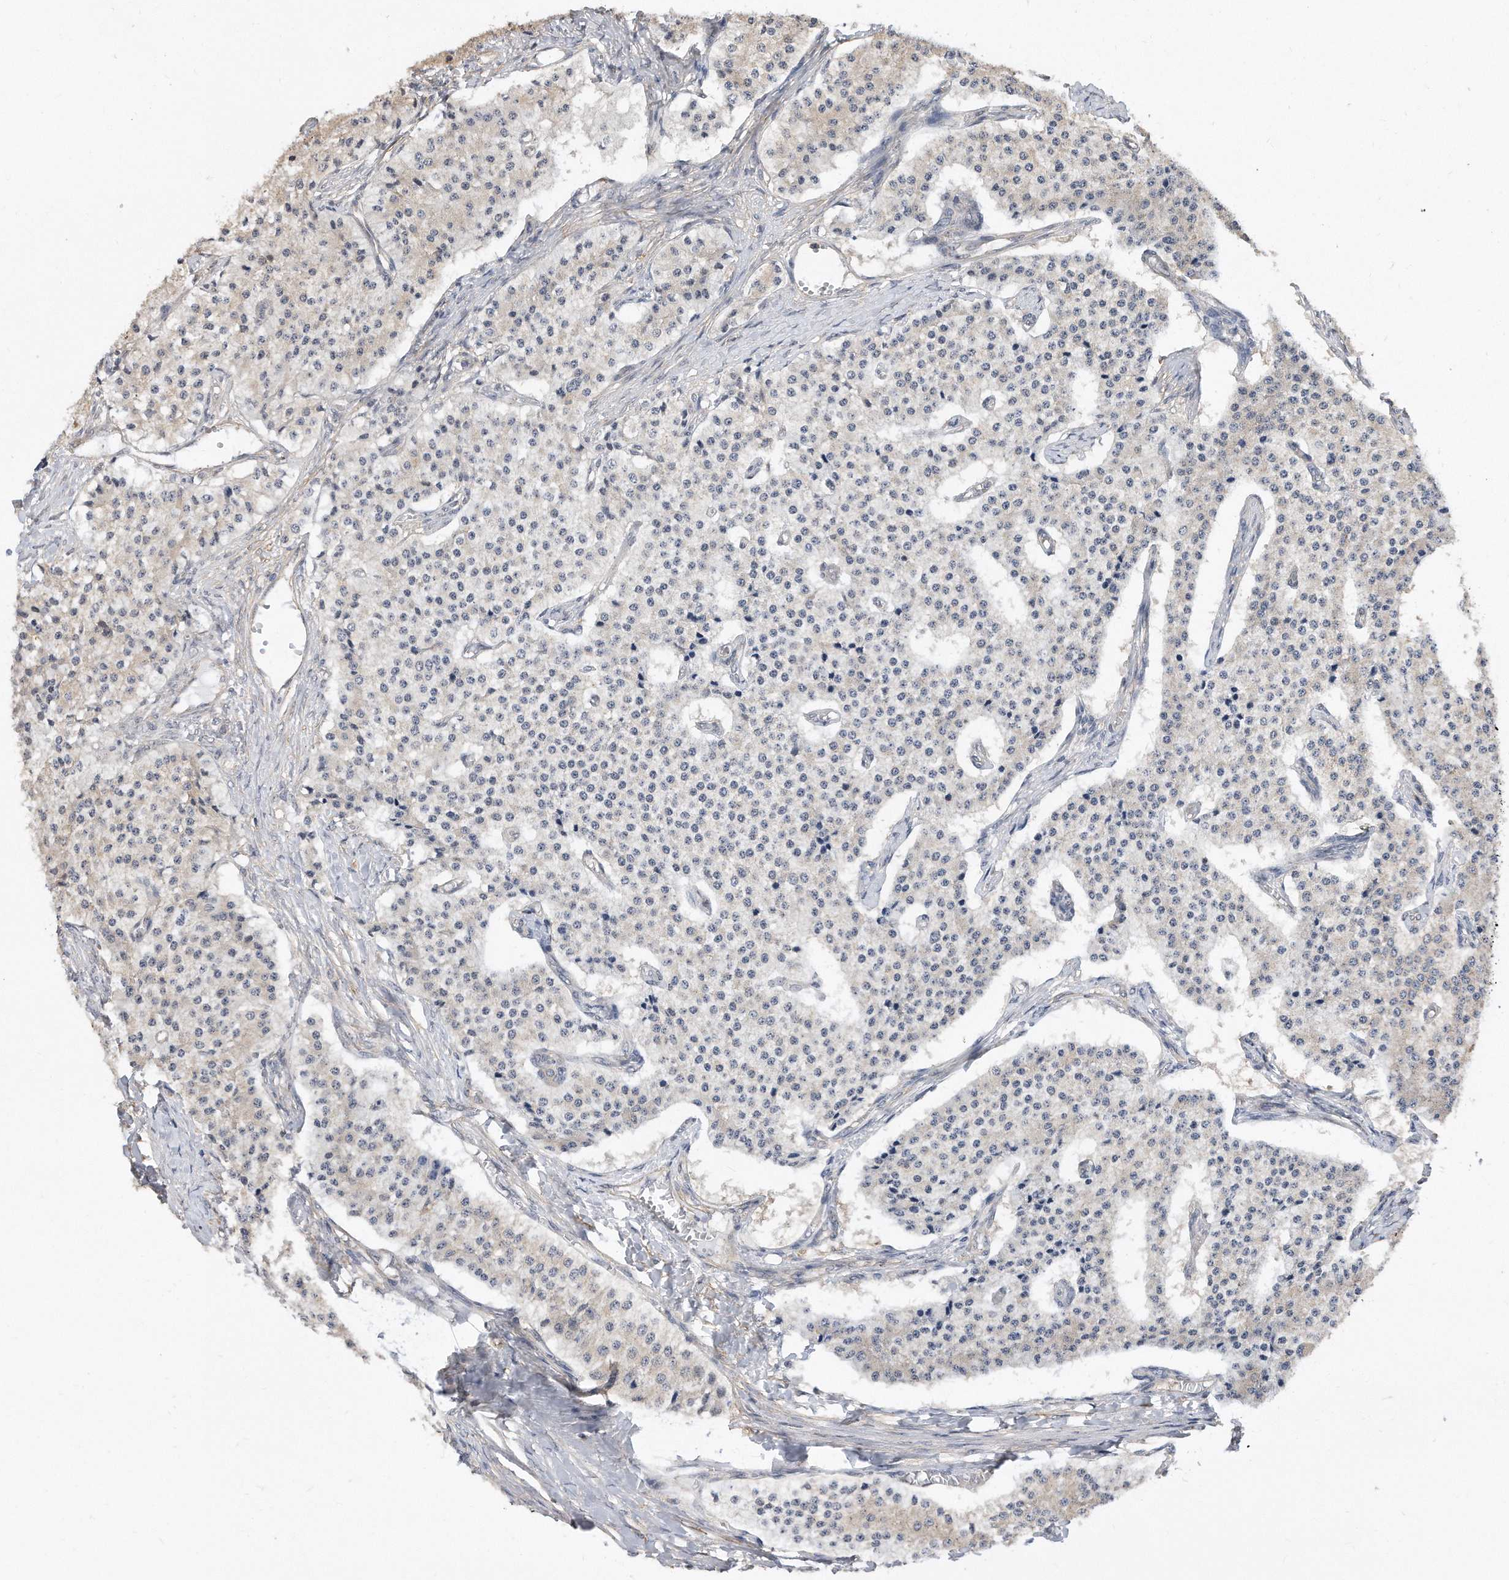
{"staining": {"intensity": "weak", "quantity": "<25%", "location": "cytoplasmic/membranous"}, "tissue": "carcinoid", "cell_type": "Tumor cells", "image_type": "cancer", "snomed": [{"axis": "morphology", "description": "Carcinoid, malignant, NOS"}, {"axis": "topography", "description": "Colon"}], "caption": "Protein analysis of carcinoid (malignant) reveals no significant expression in tumor cells.", "gene": "TCP1", "patient": {"sex": "female", "age": 52}}